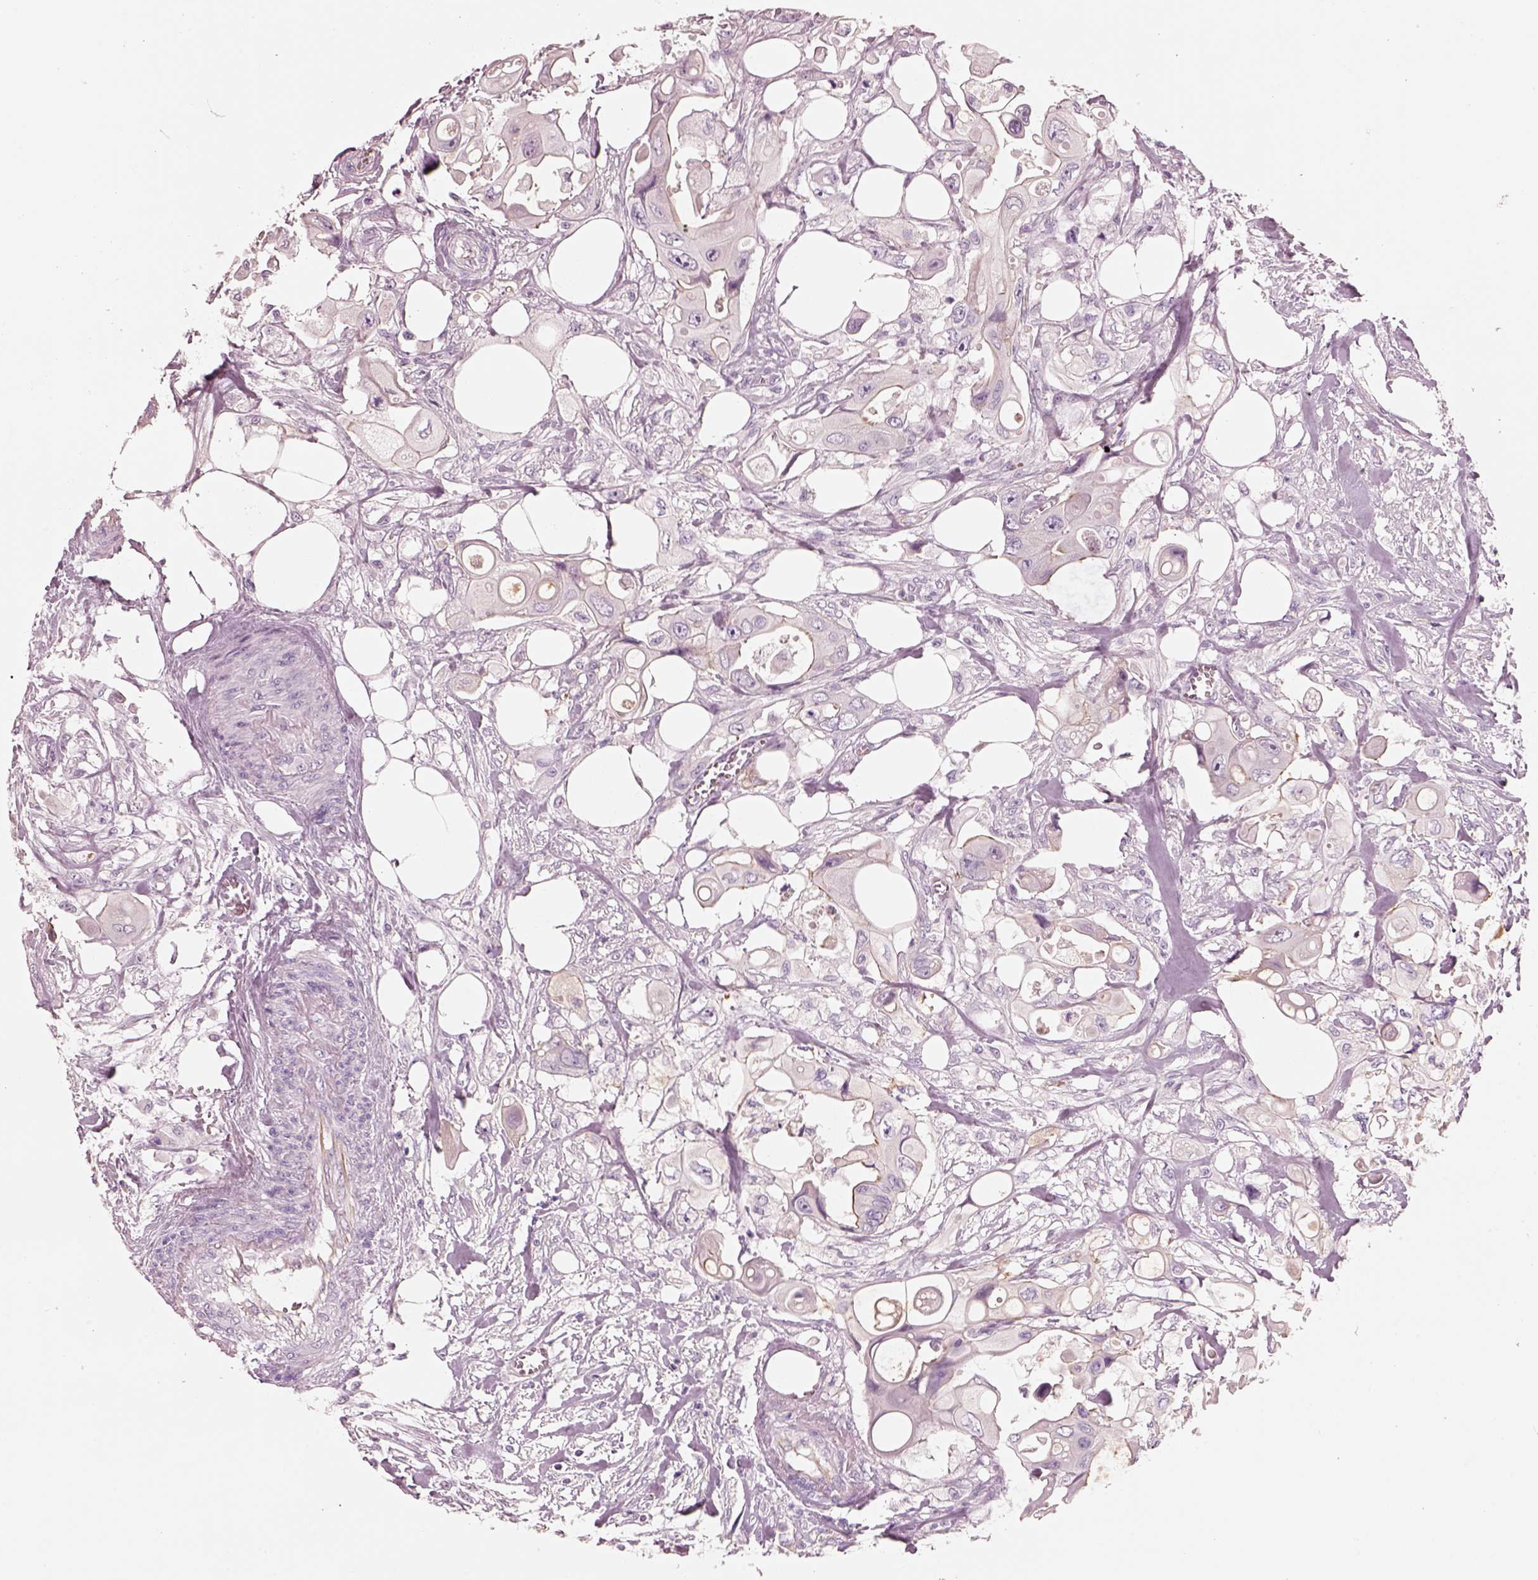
{"staining": {"intensity": "negative", "quantity": "none", "location": "none"}, "tissue": "colorectal cancer", "cell_type": "Tumor cells", "image_type": "cancer", "snomed": [{"axis": "morphology", "description": "Adenocarcinoma, NOS"}, {"axis": "topography", "description": "Rectum"}], "caption": "Tumor cells show no significant expression in colorectal cancer (adenocarcinoma).", "gene": "IGLL1", "patient": {"sex": "male", "age": 63}}